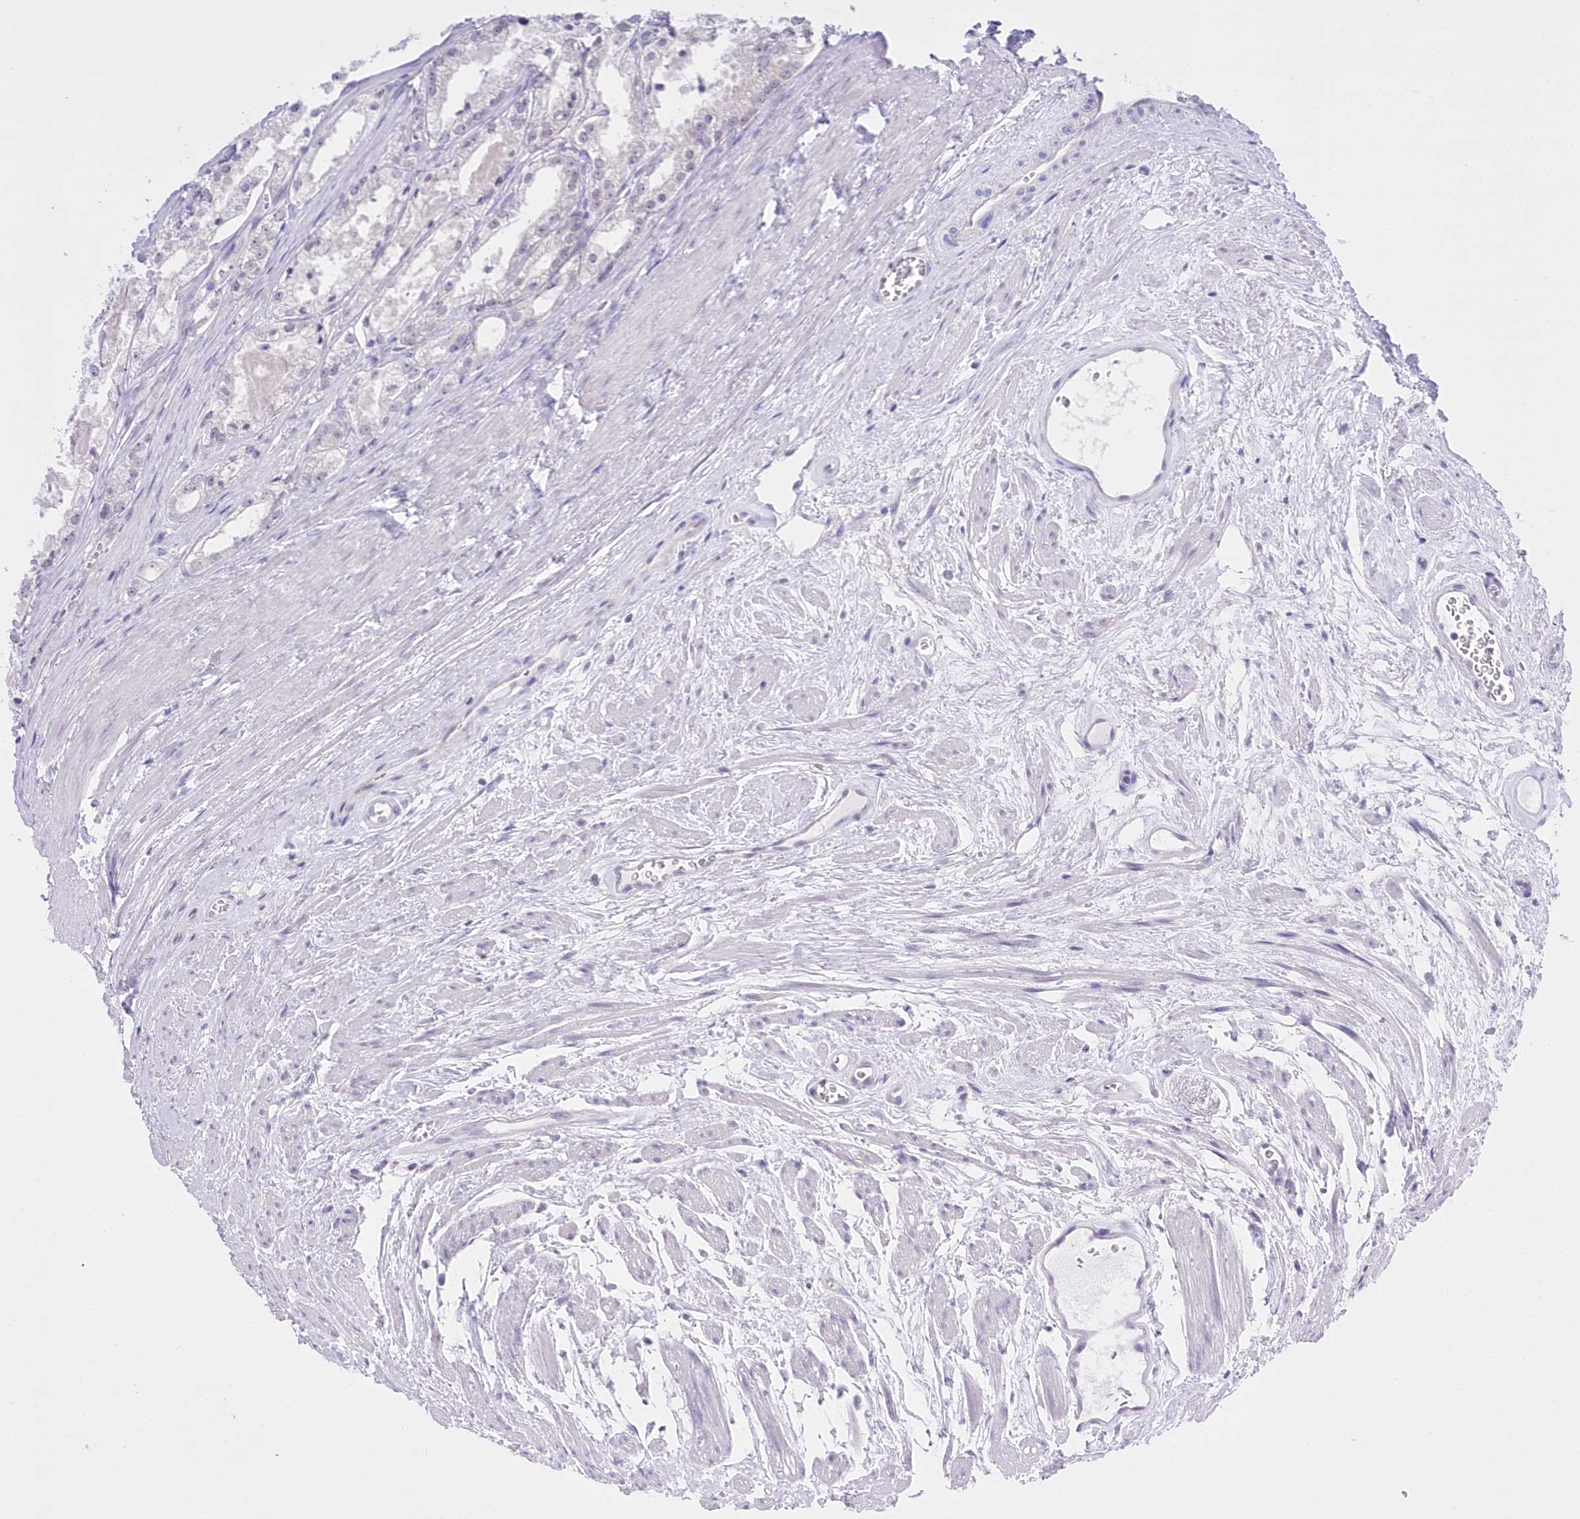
{"staining": {"intensity": "negative", "quantity": "none", "location": "none"}, "tissue": "prostate cancer", "cell_type": "Tumor cells", "image_type": "cancer", "snomed": [{"axis": "morphology", "description": "Adenocarcinoma, High grade"}, {"axis": "topography", "description": "Prostate"}], "caption": "High magnification brightfield microscopy of high-grade adenocarcinoma (prostate) stained with DAB (3,3'-diaminobenzidine) (brown) and counterstained with hematoxylin (blue): tumor cells show no significant expression.", "gene": "UBA6", "patient": {"sex": "male", "age": 68}}